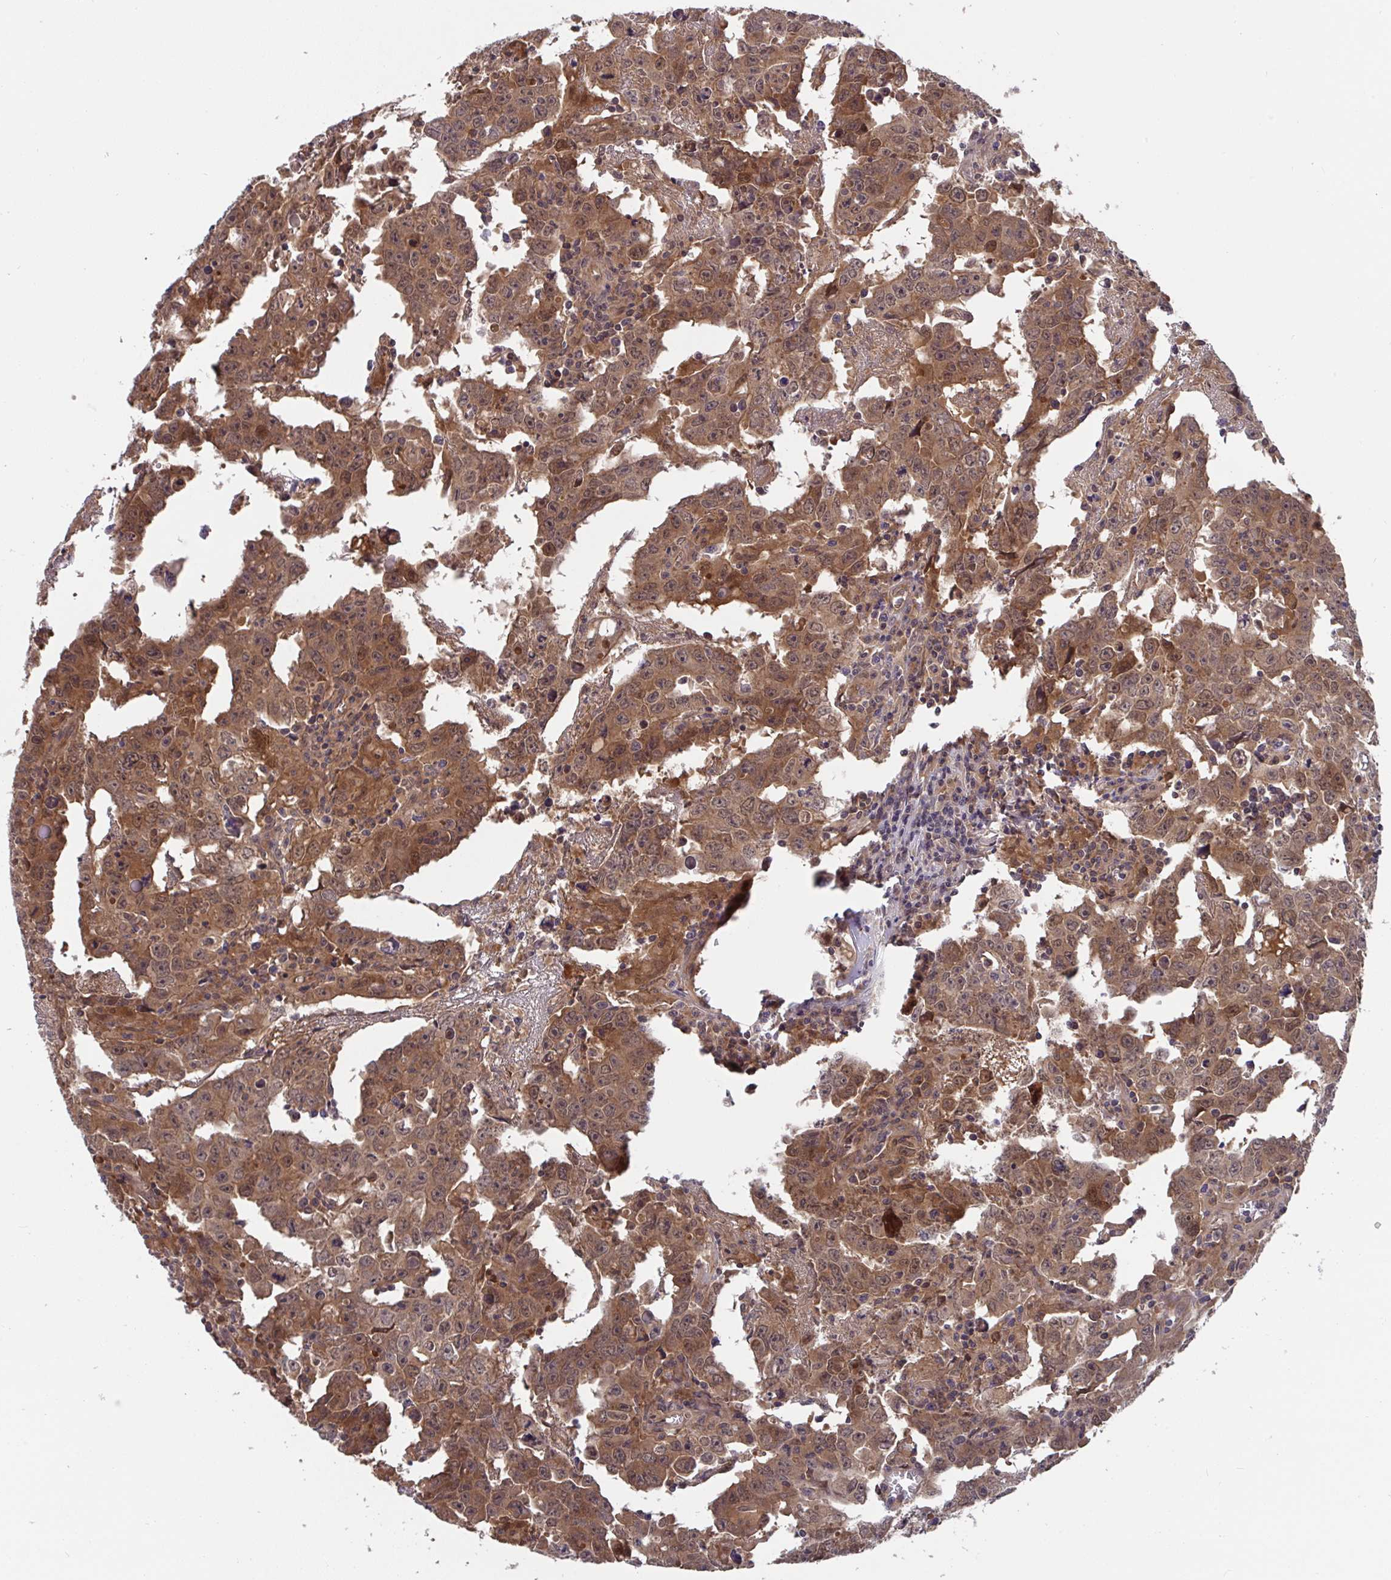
{"staining": {"intensity": "moderate", "quantity": ">75%", "location": "cytoplasmic/membranous,nuclear"}, "tissue": "testis cancer", "cell_type": "Tumor cells", "image_type": "cancer", "snomed": [{"axis": "morphology", "description": "Carcinoma, Embryonal, NOS"}, {"axis": "topography", "description": "Testis"}], "caption": "A brown stain labels moderate cytoplasmic/membranous and nuclear staining of a protein in testis cancer (embryonal carcinoma) tumor cells.", "gene": "TIGAR", "patient": {"sex": "male", "age": 22}}